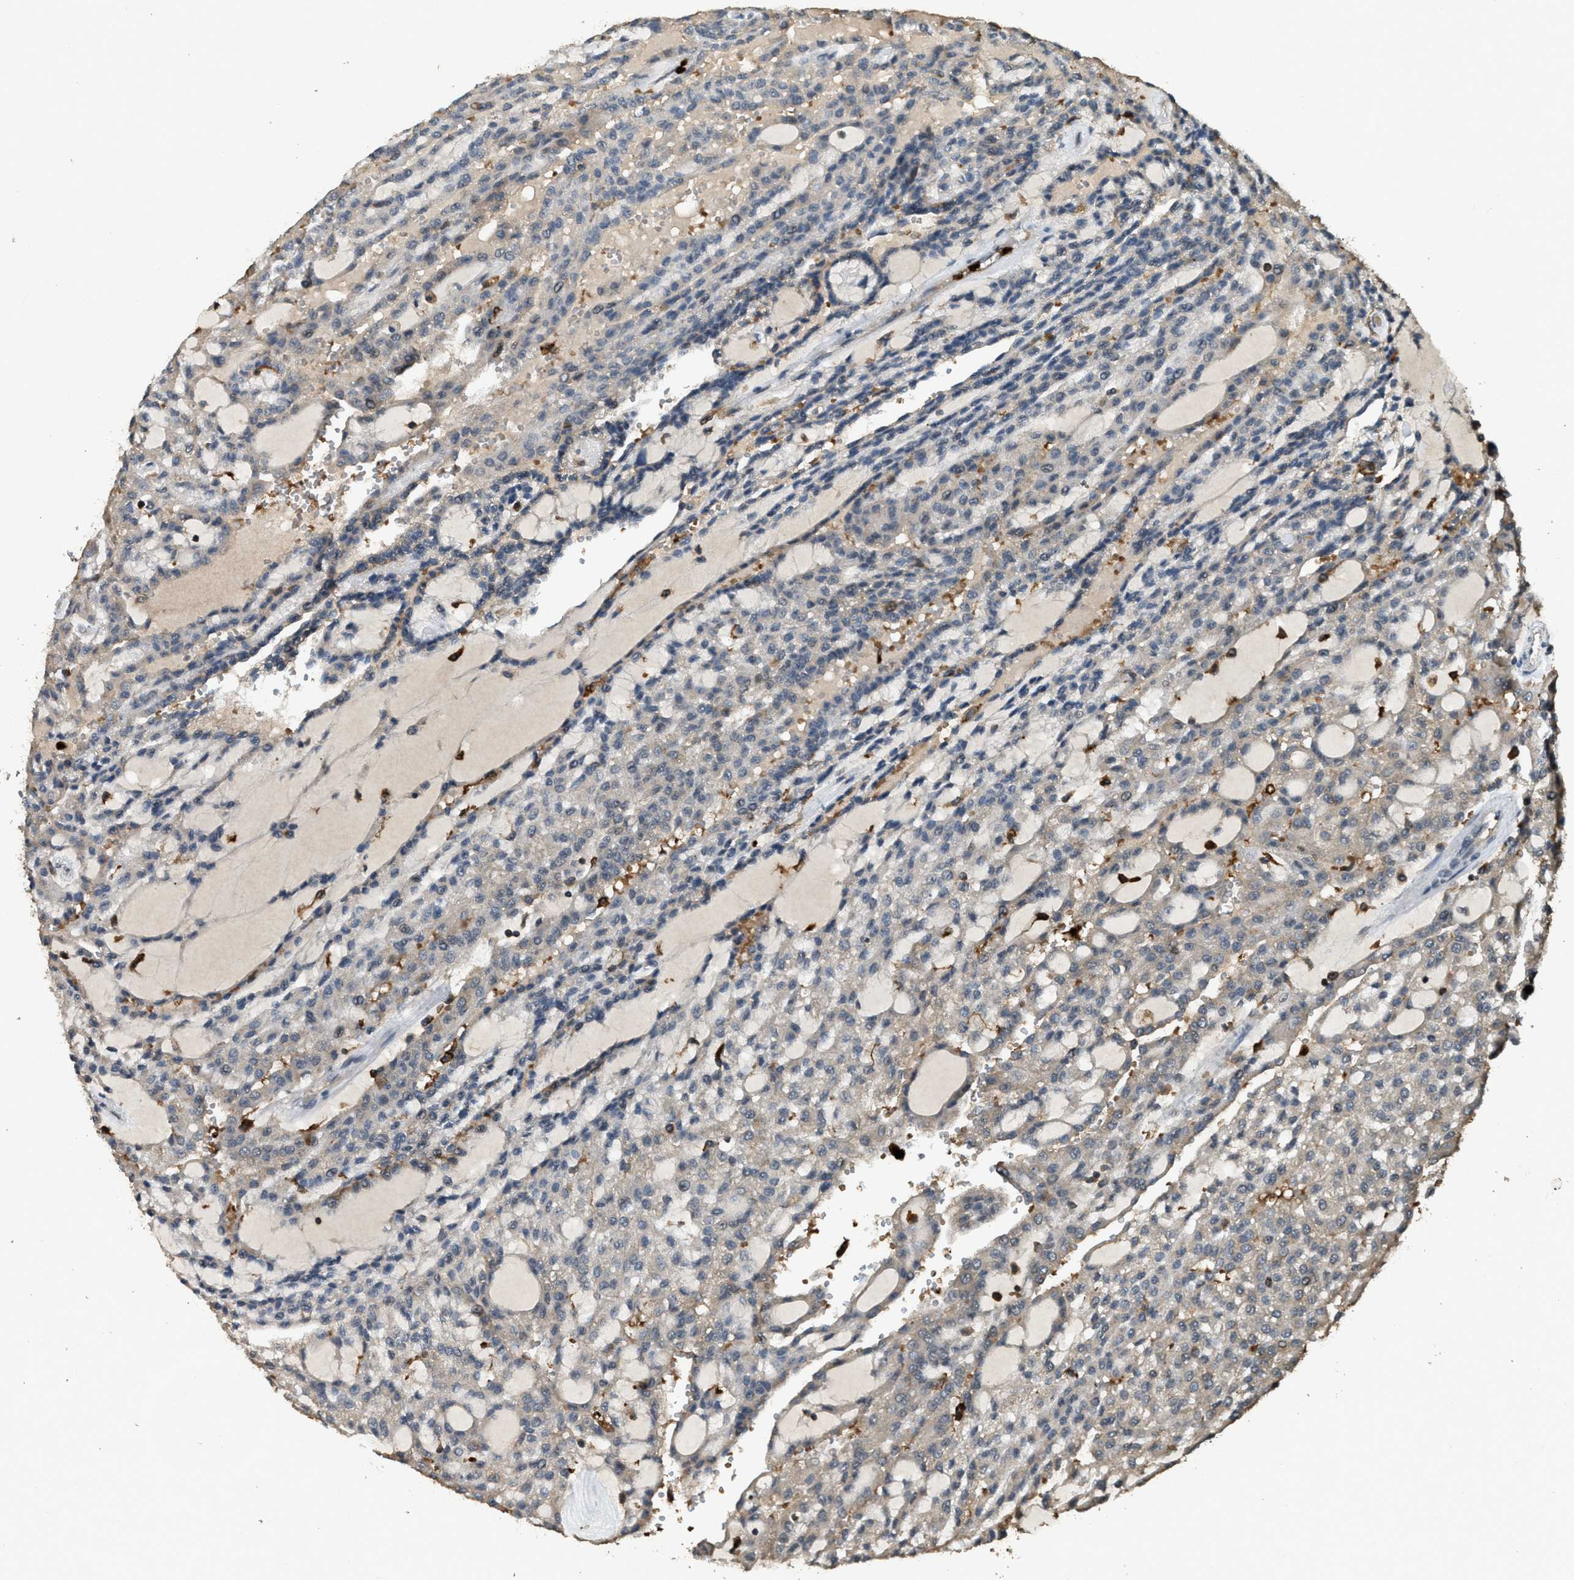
{"staining": {"intensity": "weak", "quantity": "<25%", "location": "cytoplasmic/membranous"}, "tissue": "renal cancer", "cell_type": "Tumor cells", "image_type": "cancer", "snomed": [{"axis": "morphology", "description": "Adenocarcinoma, NOS"}, {"axis": "topography", "description": "Kidney"}], "caption": "Tumor cells are negative for protein expression in human renal cancer (adenocarcinoma).", "gene": "RNF141", "patient": {"sex": "male", "age": 63}}